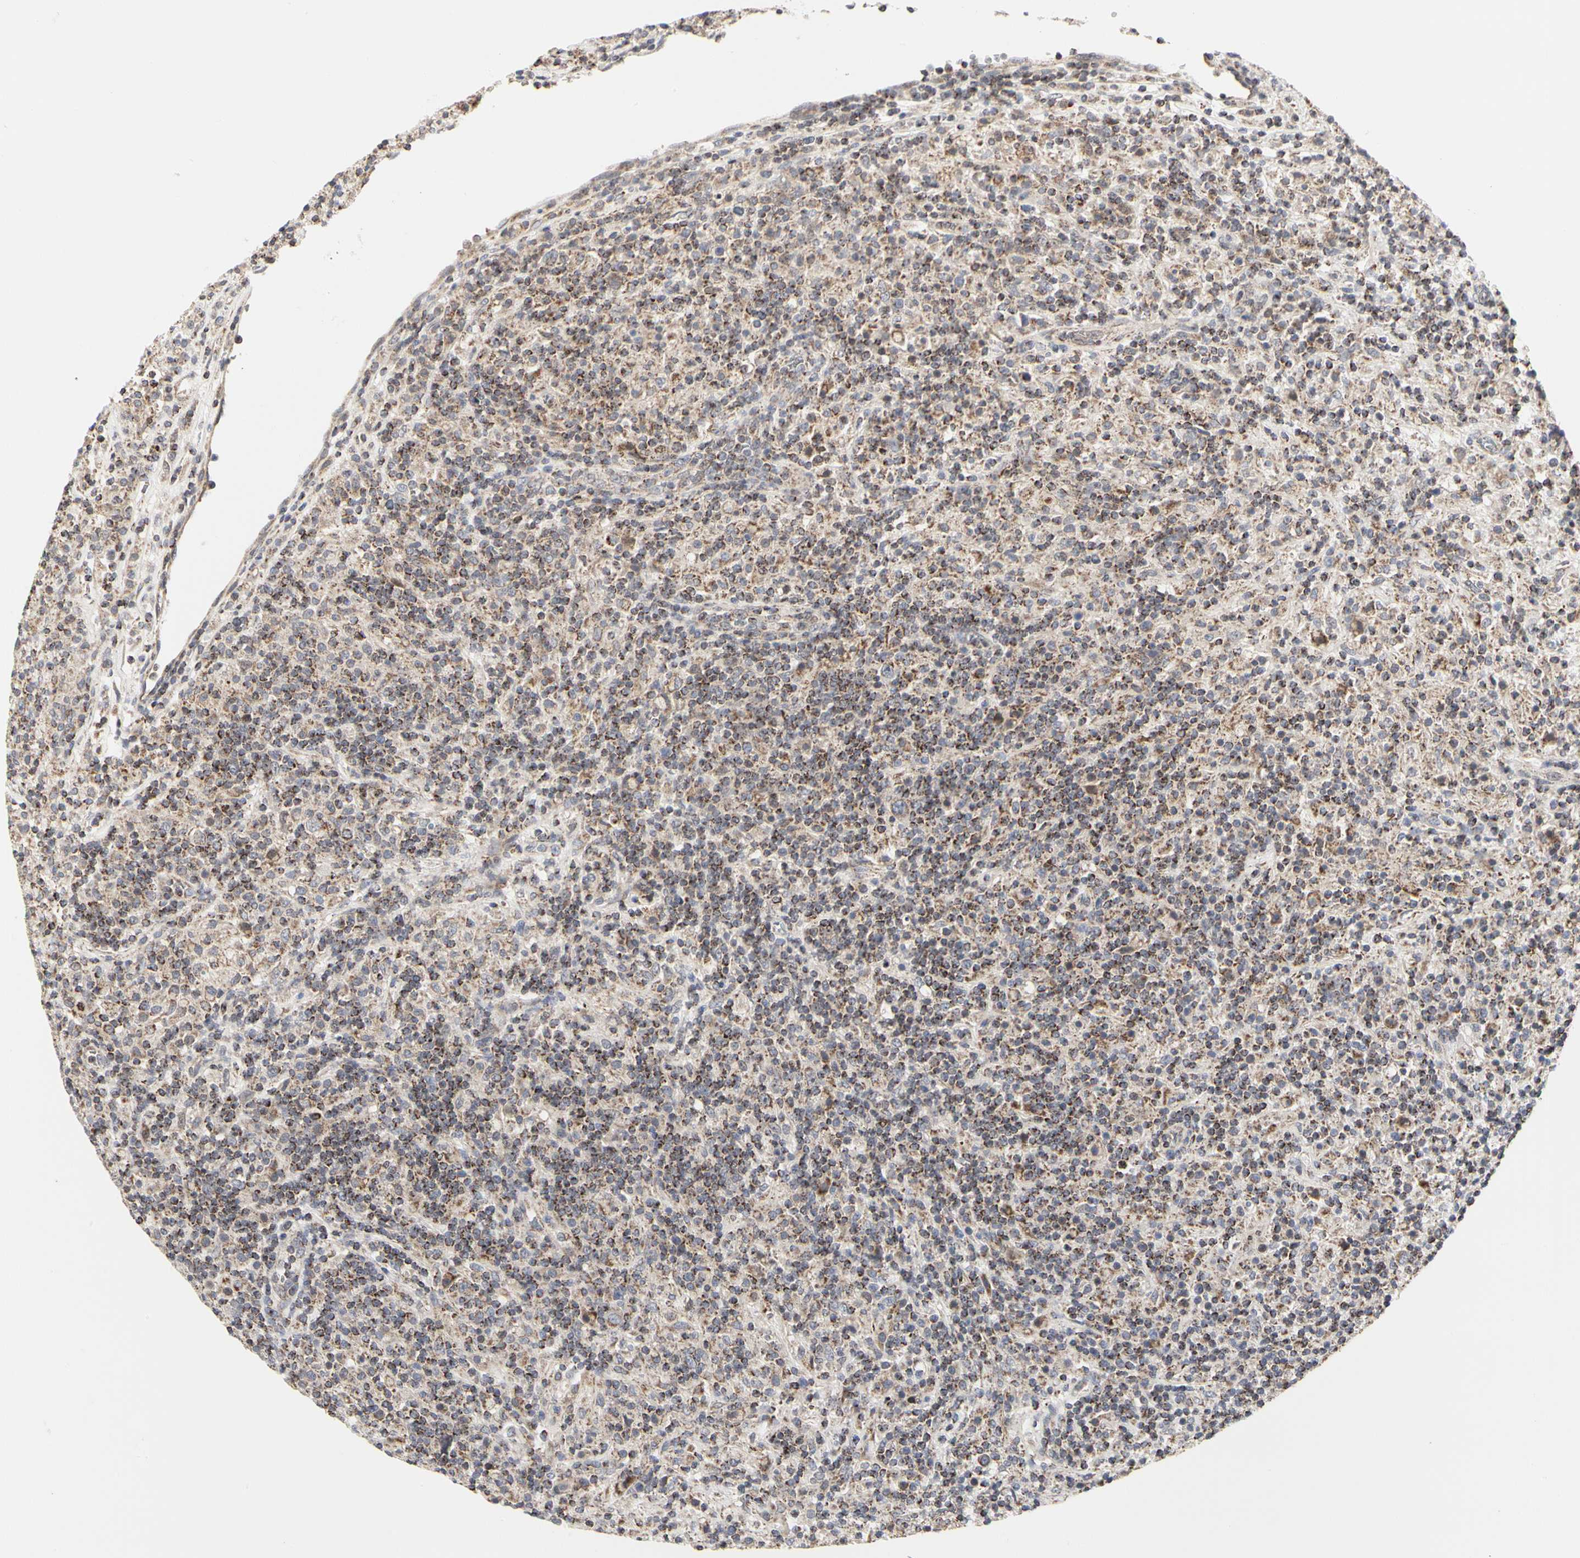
{"staining": {"intensity": "moderate", "quantity": "<25%", "location": "cytoplasmic/membranous"}, "tissue": "lymphoma", "cell_type": "Tumor cells", "image_type": "cancer", "snomed": [{"axis": "morphology", "description": "Hodgkin's disease, NOS"}, {"axis": "topography", "description": "Lymph node"}], "caption": "A low amount of moderate cytoplasmic/membranous positivity is appreciated in about <25% of tumor cells in lymphoma tissue. The protein of interest is shown in brown color, while the nuclei are stained blue.", "gene": "TSKU", "patient": {"sex": "male", "age": 70}}